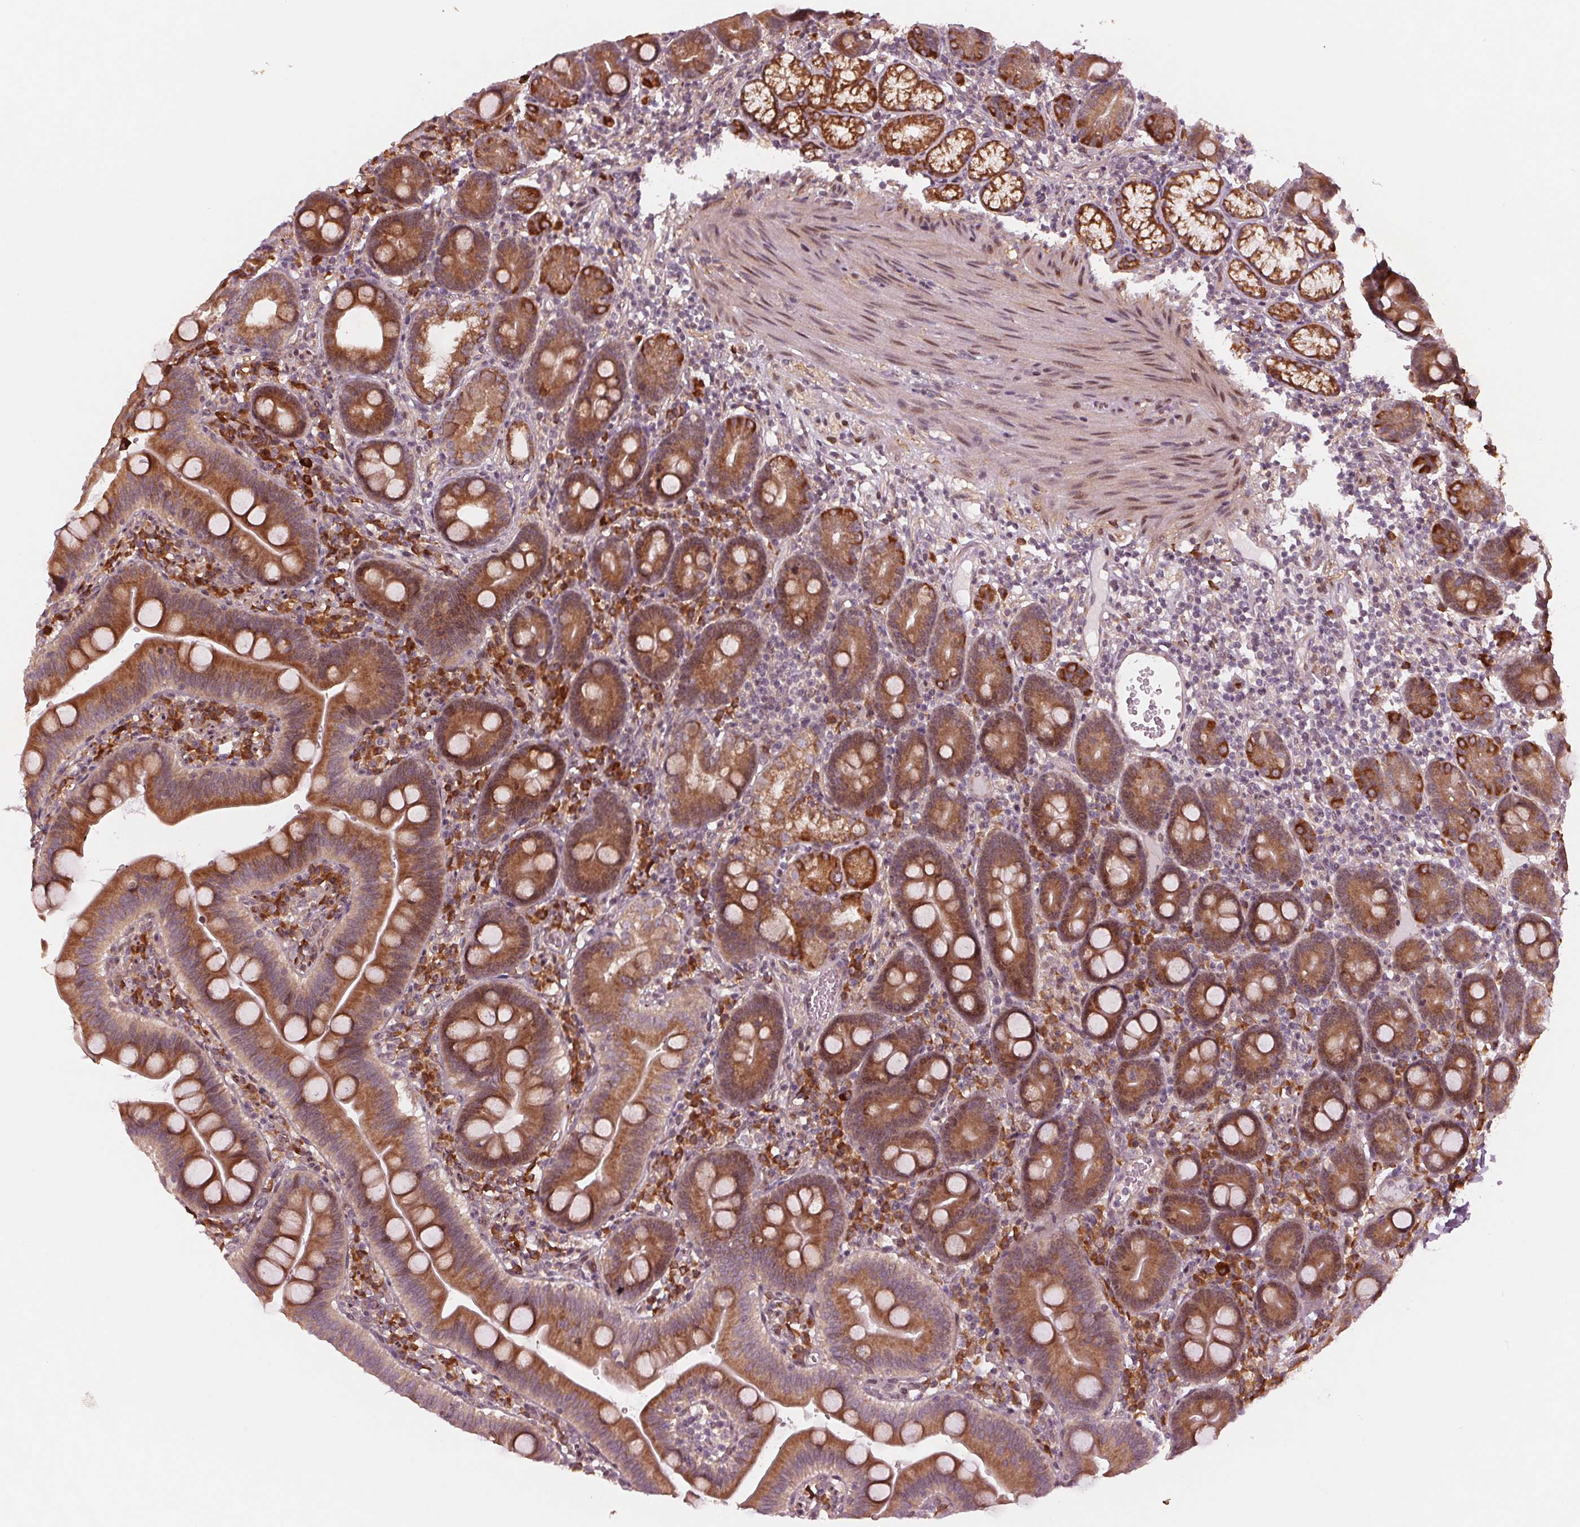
{"staining": {"intensity": "strong", "quantity": ">75%", "location": "cytoplasmic/membranous"}, "tissue": "duodenum", "cell_type": "Glandular cells", "image_type": "normal", "snomed": [{"axis": "morphology", "description": "Normal tissue, NOS"}, {"axis": "topography", "description": "Pancreas"}, {"axis": "topography", "description": "Duodenum"}], "caption": "Duodenum stained with IHC reveals strong cytoplasmic/membranous expression in approximately >75% of glandular cells.", "gene": "CMIP", "patient": {"sex": "male", "age": 59}}